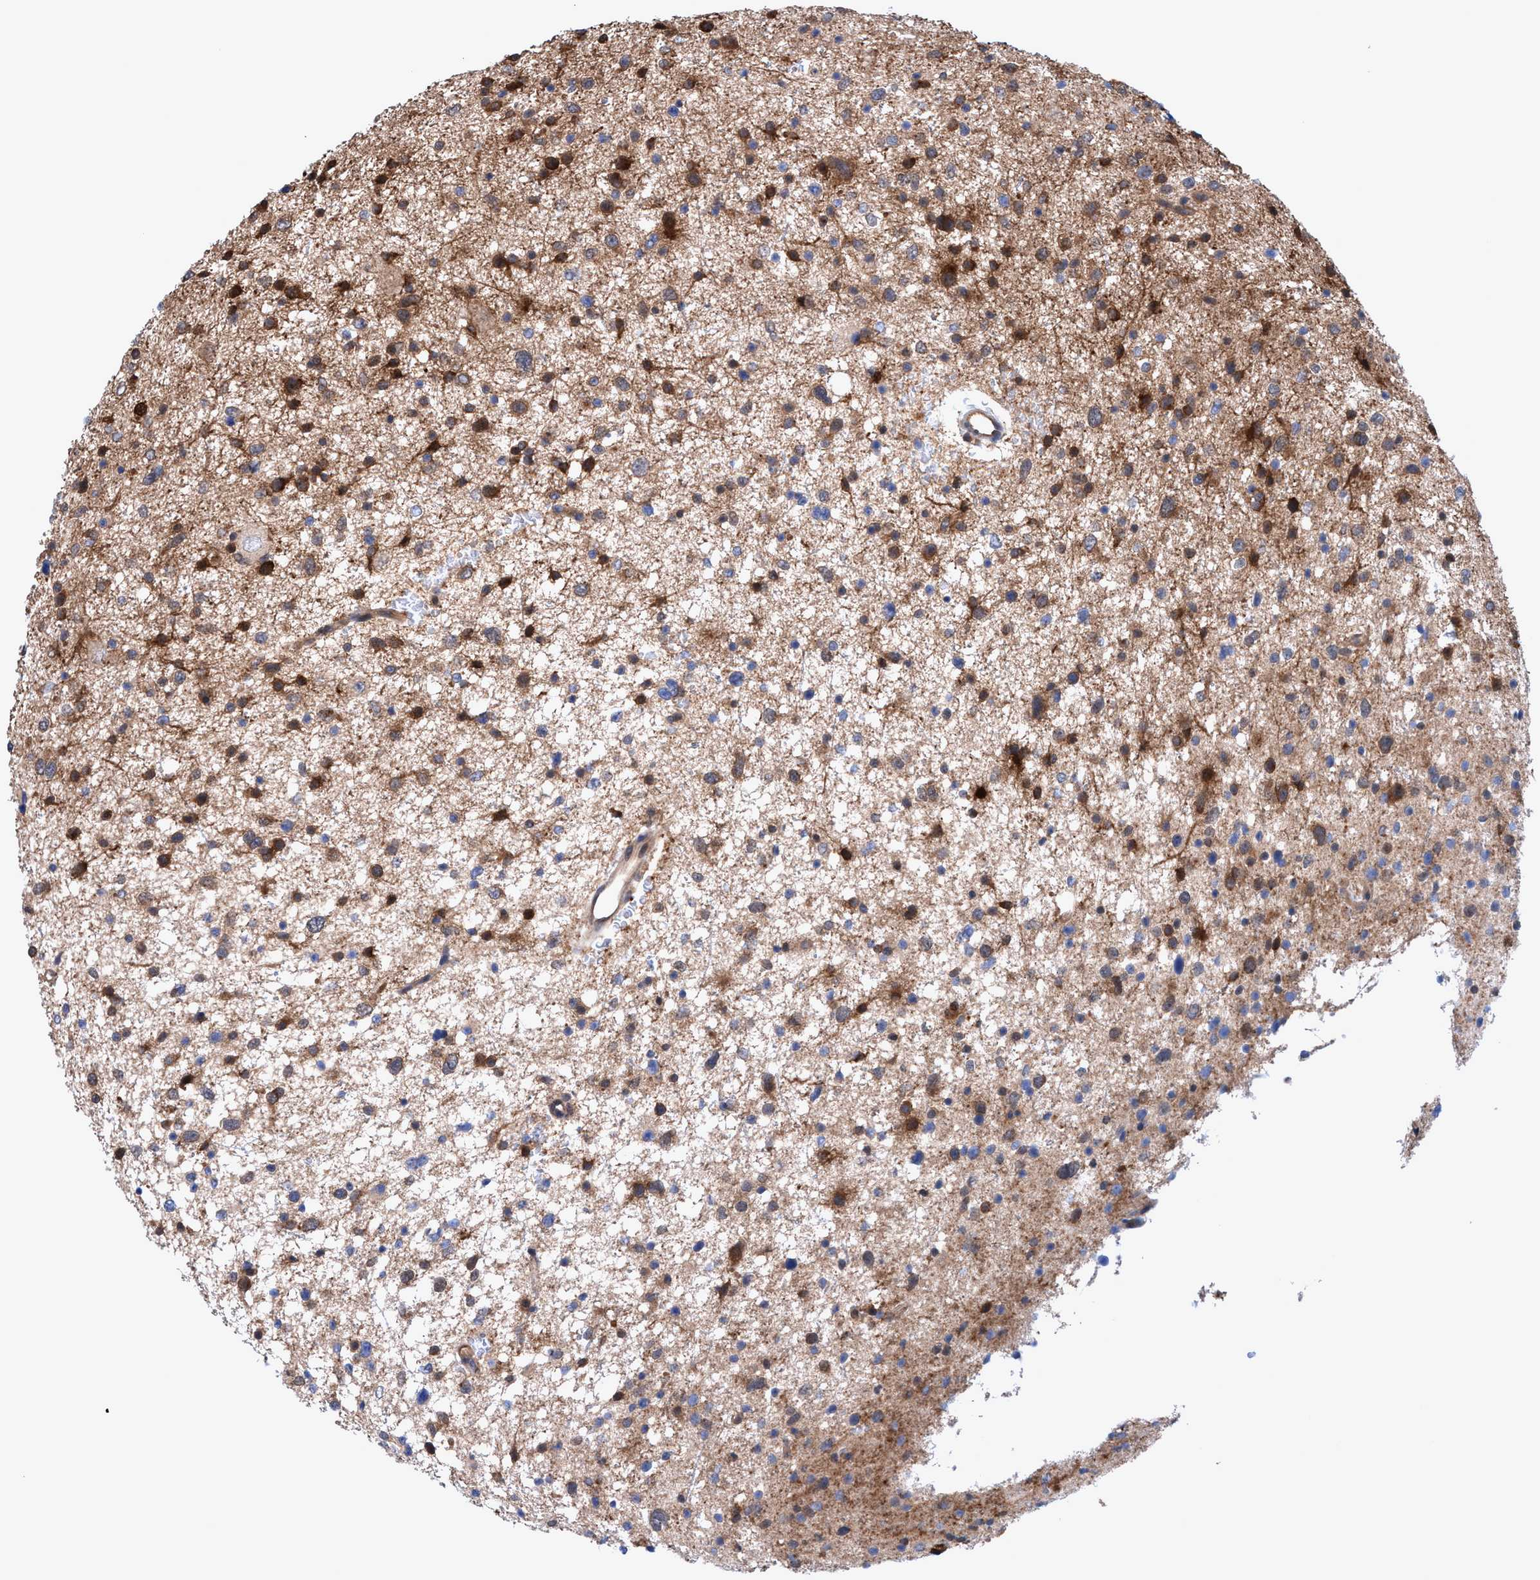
{"staining": {"intensity": "moderate", "quantity": ">75%", "location": "cytoplasmic/membranous"}, "tissue": "glioma", "cell_type": "Tumor cells", "image_type": "cancer", "snomed": [{"axis": "morphology", "description": "Glioma, malignant, Low grade"}, {"axis": "topography", "description": "Brain"}], "caption": "The histopathology image reveals staining of low-grade glioma (malignant), revealing moderate cytoplasmic/membranous protein positivity (brown color) within tumor cells.", "gene": "GLOD4", "patient": {"sex": "female", "age": 37}}